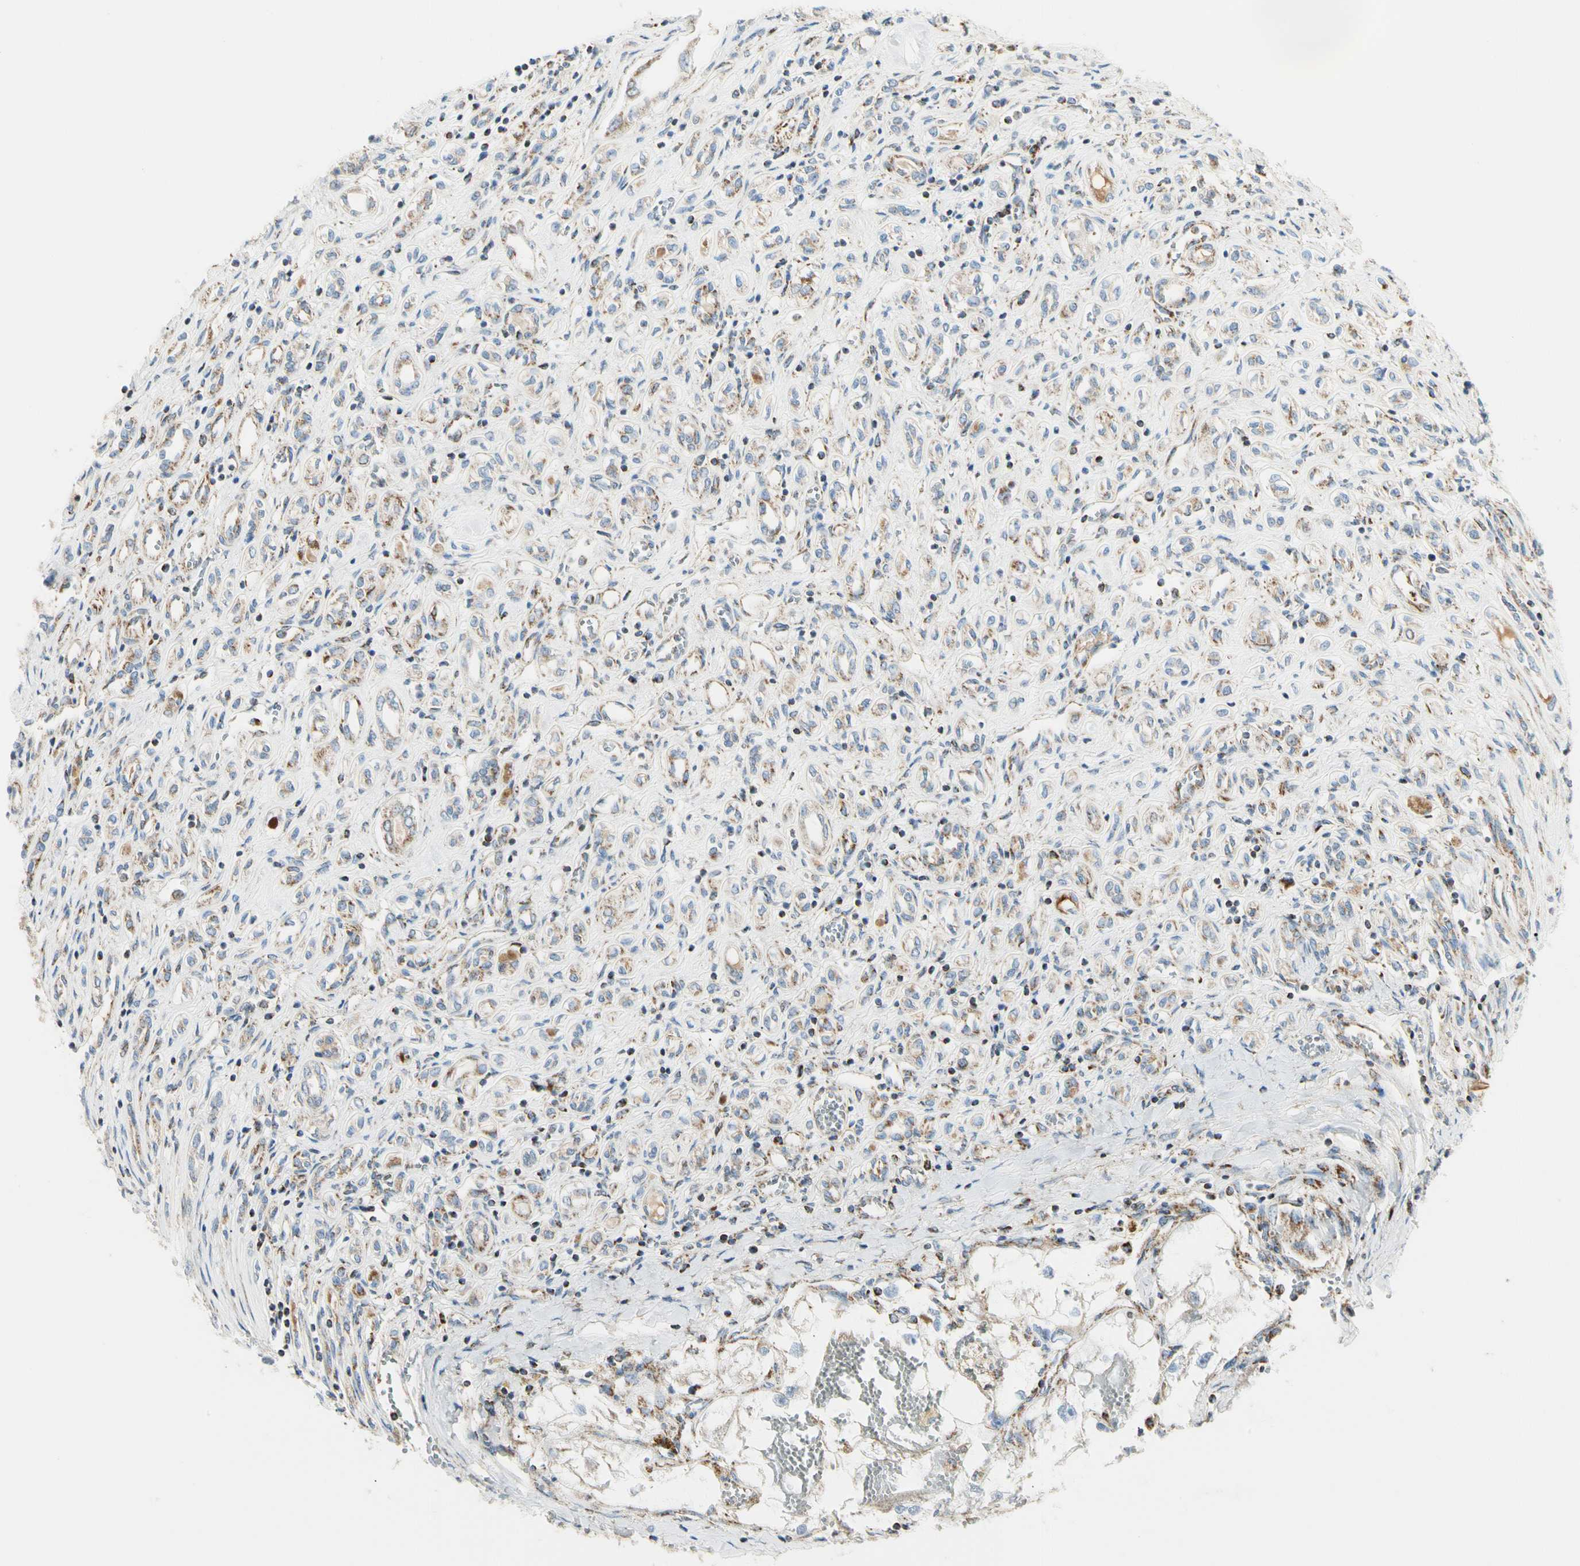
{"staining": {"intensity": "weak", "quantity": "25%-75%", "location": "cytoplasmic/membranous"}, "tissue": "renal cancer", "cell_type": "Tumor cells", "image_type": "cancer", "snomed": [{"axis": "morphology", "description": "Adenocarcinoma, NOS"}, {"axis": "topography", "description": "Kidney"}], "caption": "About 25%-75% of tumor cells in renal cancer (adenocarcinoma) show weak cytoplasmic/membranous protein staining as visualized by brown immunohistochemical staining.", "gene": "TBC1D10A", "patient": {"sex": "female", "age": 70}}